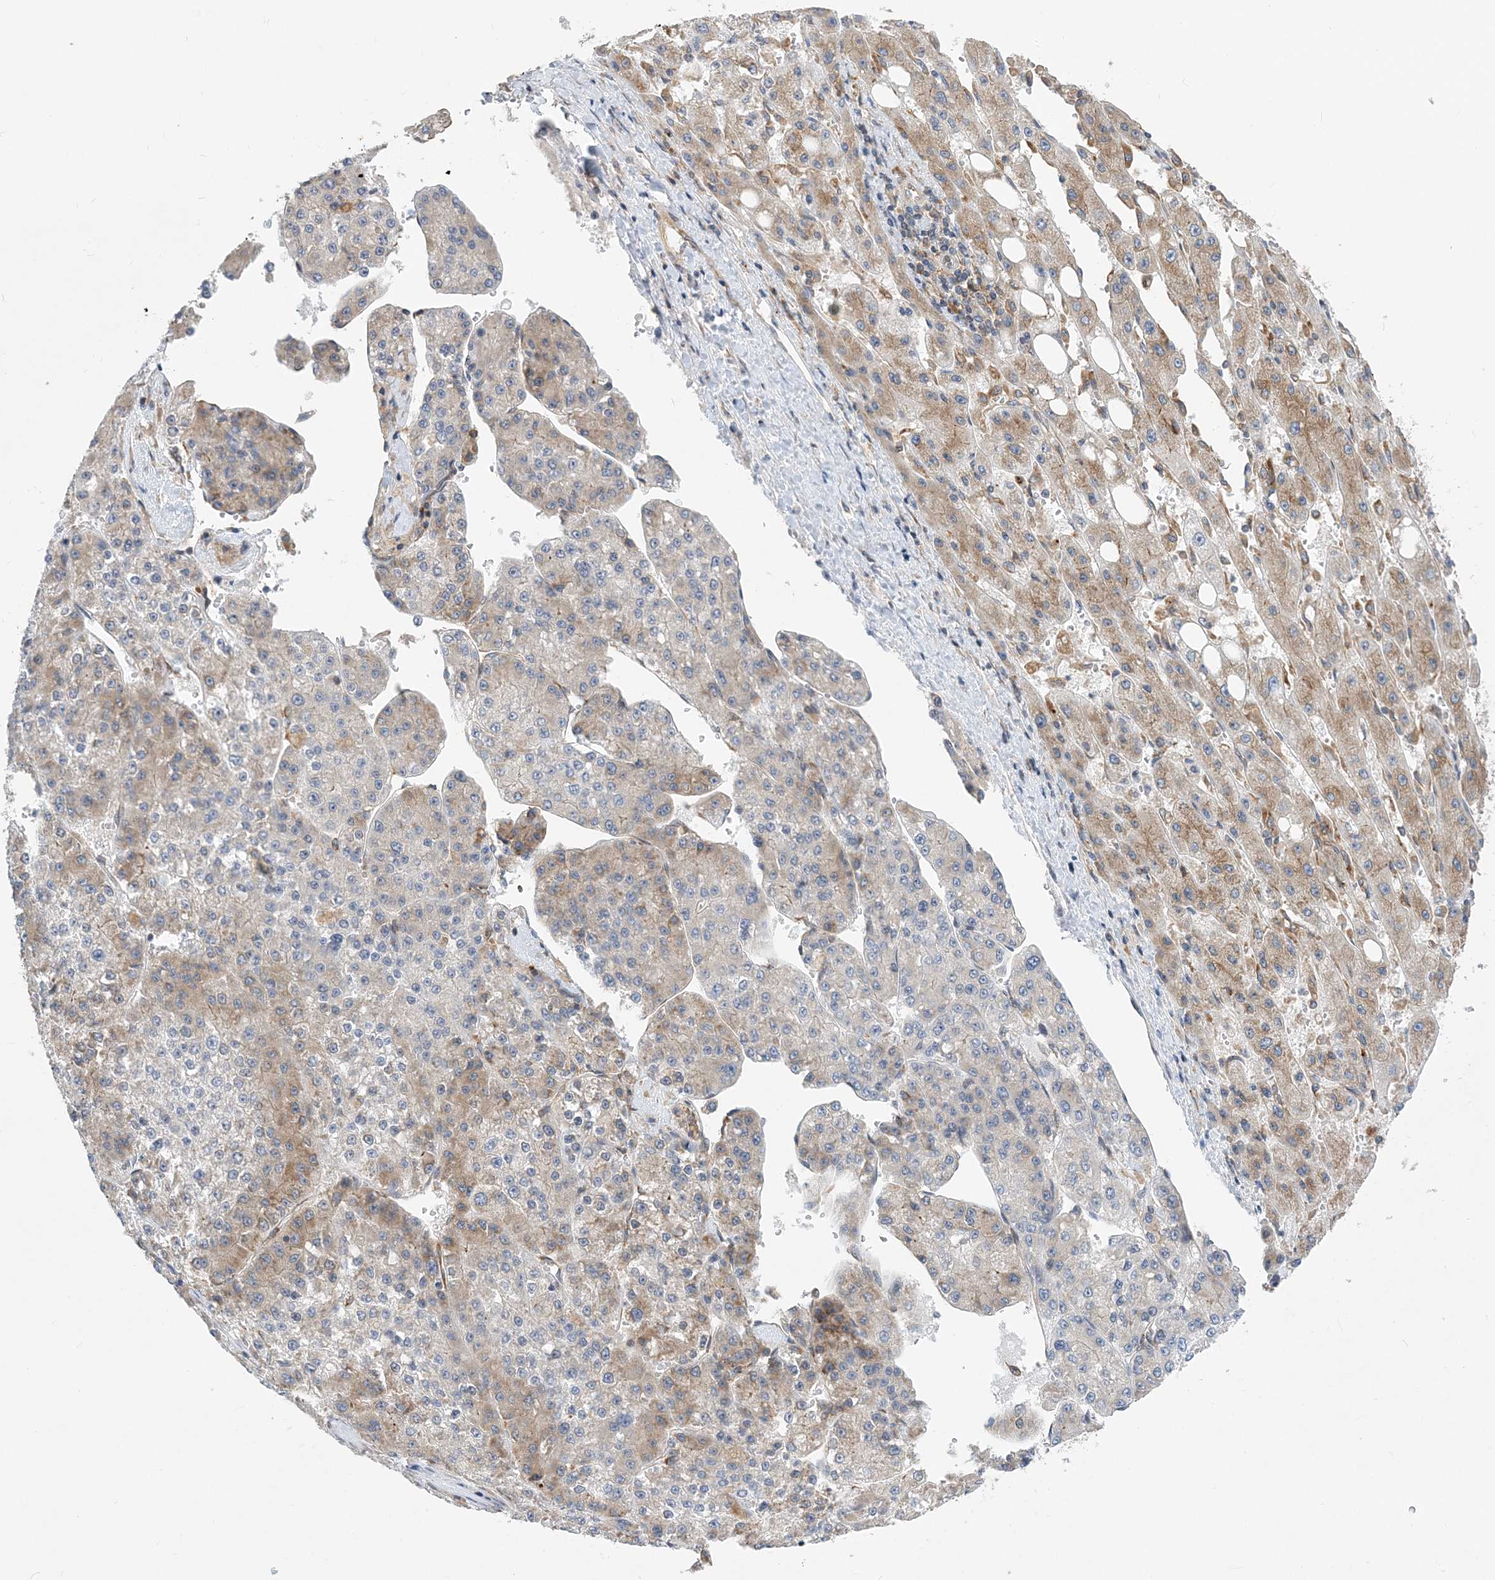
{"staining": {"intensity": "weak", "quantity": "25%-75%", "location": "cytoplasmic/membranous"}, "tissue": "liver cancer", "cell_type": "Tumor cells", "image_type": "cancer", "snomed": [{"axis": "morphology", "description": "Carcinoma, Hepatocellular, NOS"}, {"axis": "topography", "description": "Liver"}], "caption": "Immunohistochemistry (IHC) photomicrograph of liver cancer stained for a protein (brown), which exhibits low levels of weak cytoplasmic/membranous staining in about 25%-75% of tumor cells.", "gene": "LARP4B", "patient": {"sex": "female", "age": 73}}